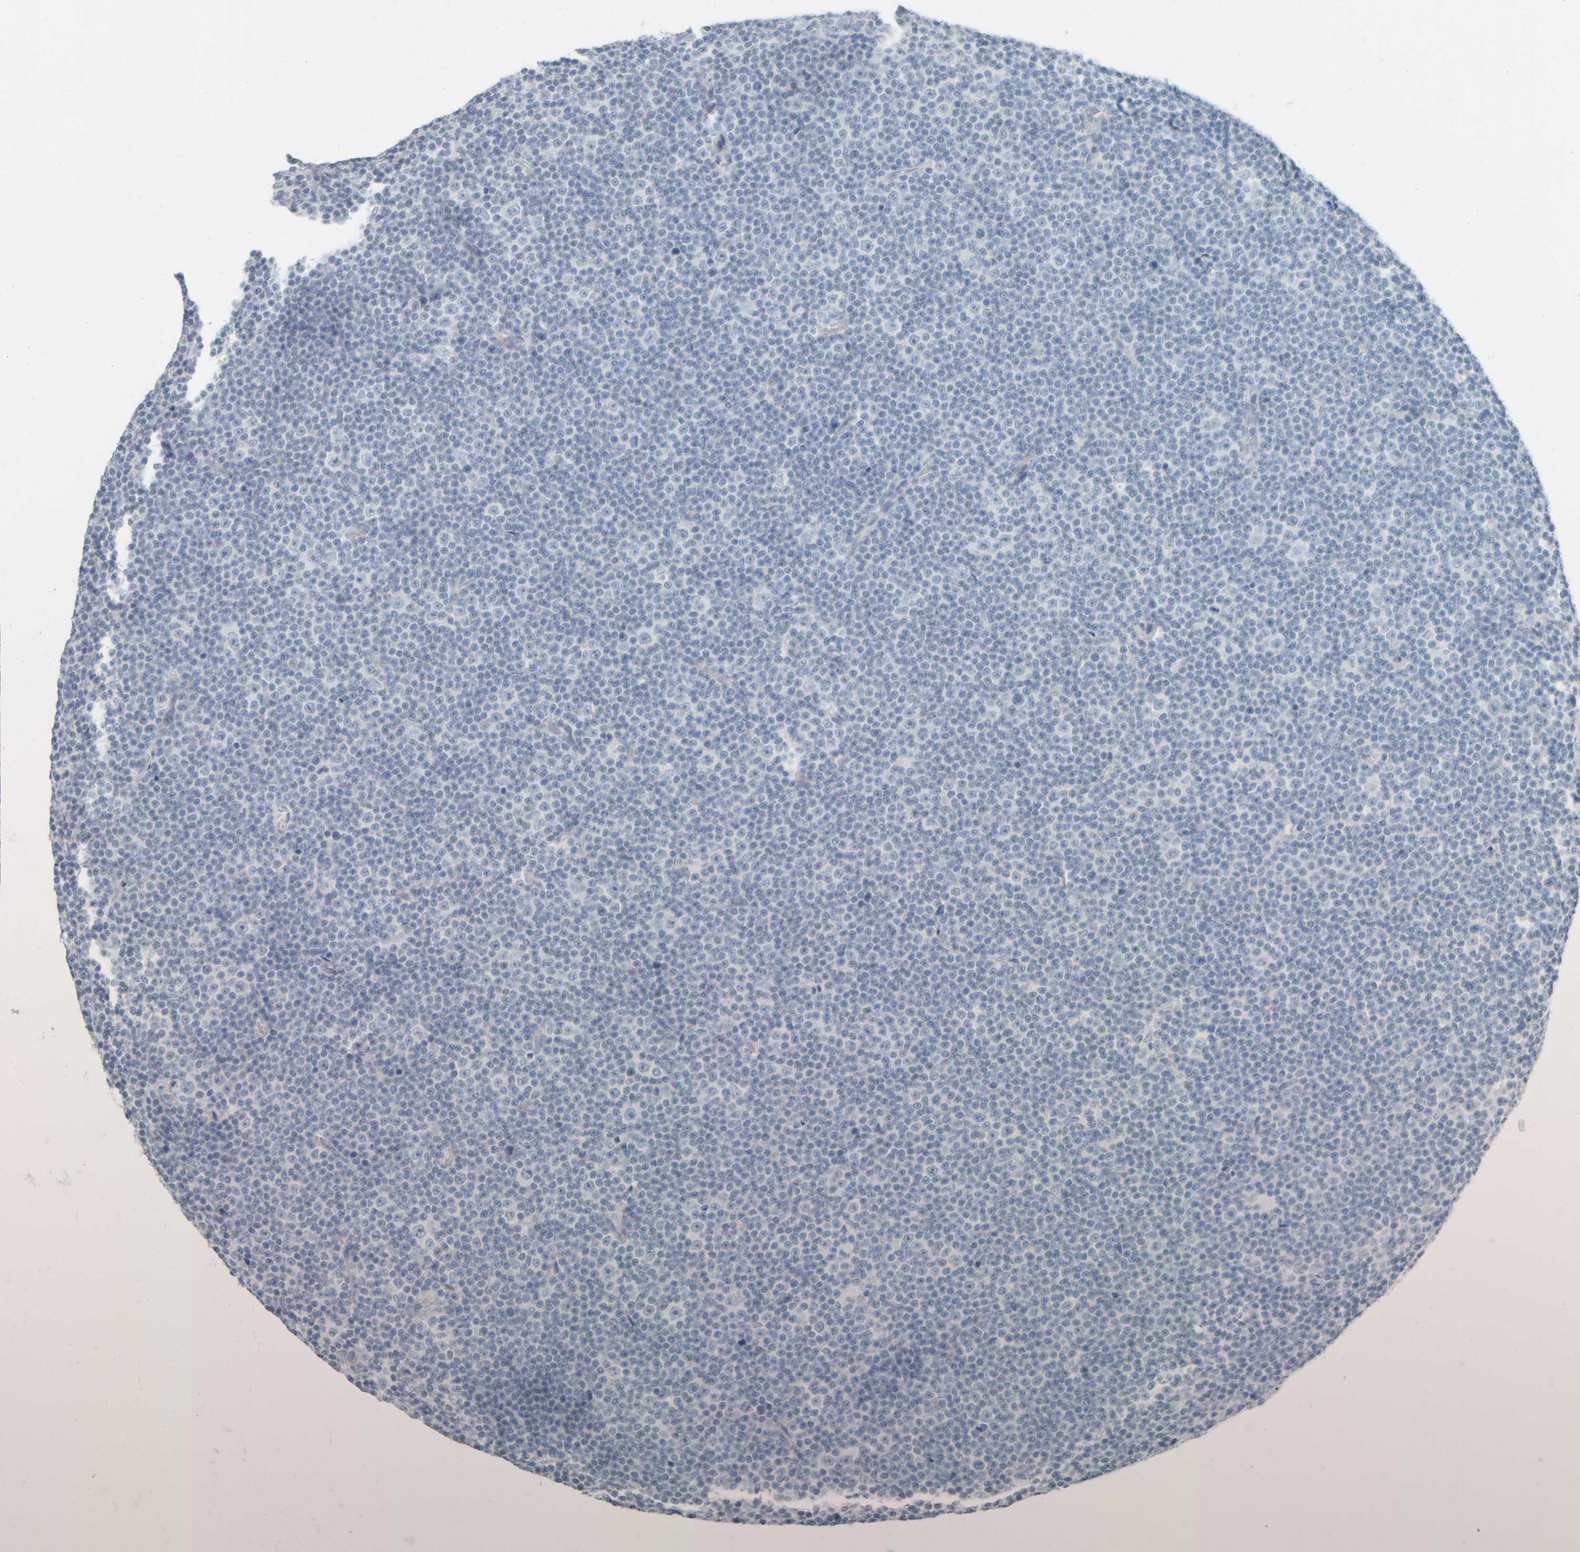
{"staining": {"intensity": "negative", "quantity": "none", "location": "none"}, "tissue": "lymphoma", "cell_type": "Tumor cells", "image_type": "cancer", "snomed": [{"axis": "morphology", "description": "Malignant lymphoma, non-Hodgkin's type, Low grade"}, {"axis": "topography", "description": "Lymph node"}], "caption": "Tumor cells are negative for protein expression in human lymphoma. The staining is performed using DAB (3,3'-diaminobenzidine) brown chromogen with nuclei counter-stained in using hematoxylin.", "gene": "TPSAB1", "patient": {"sex": "female", "age": 67}}